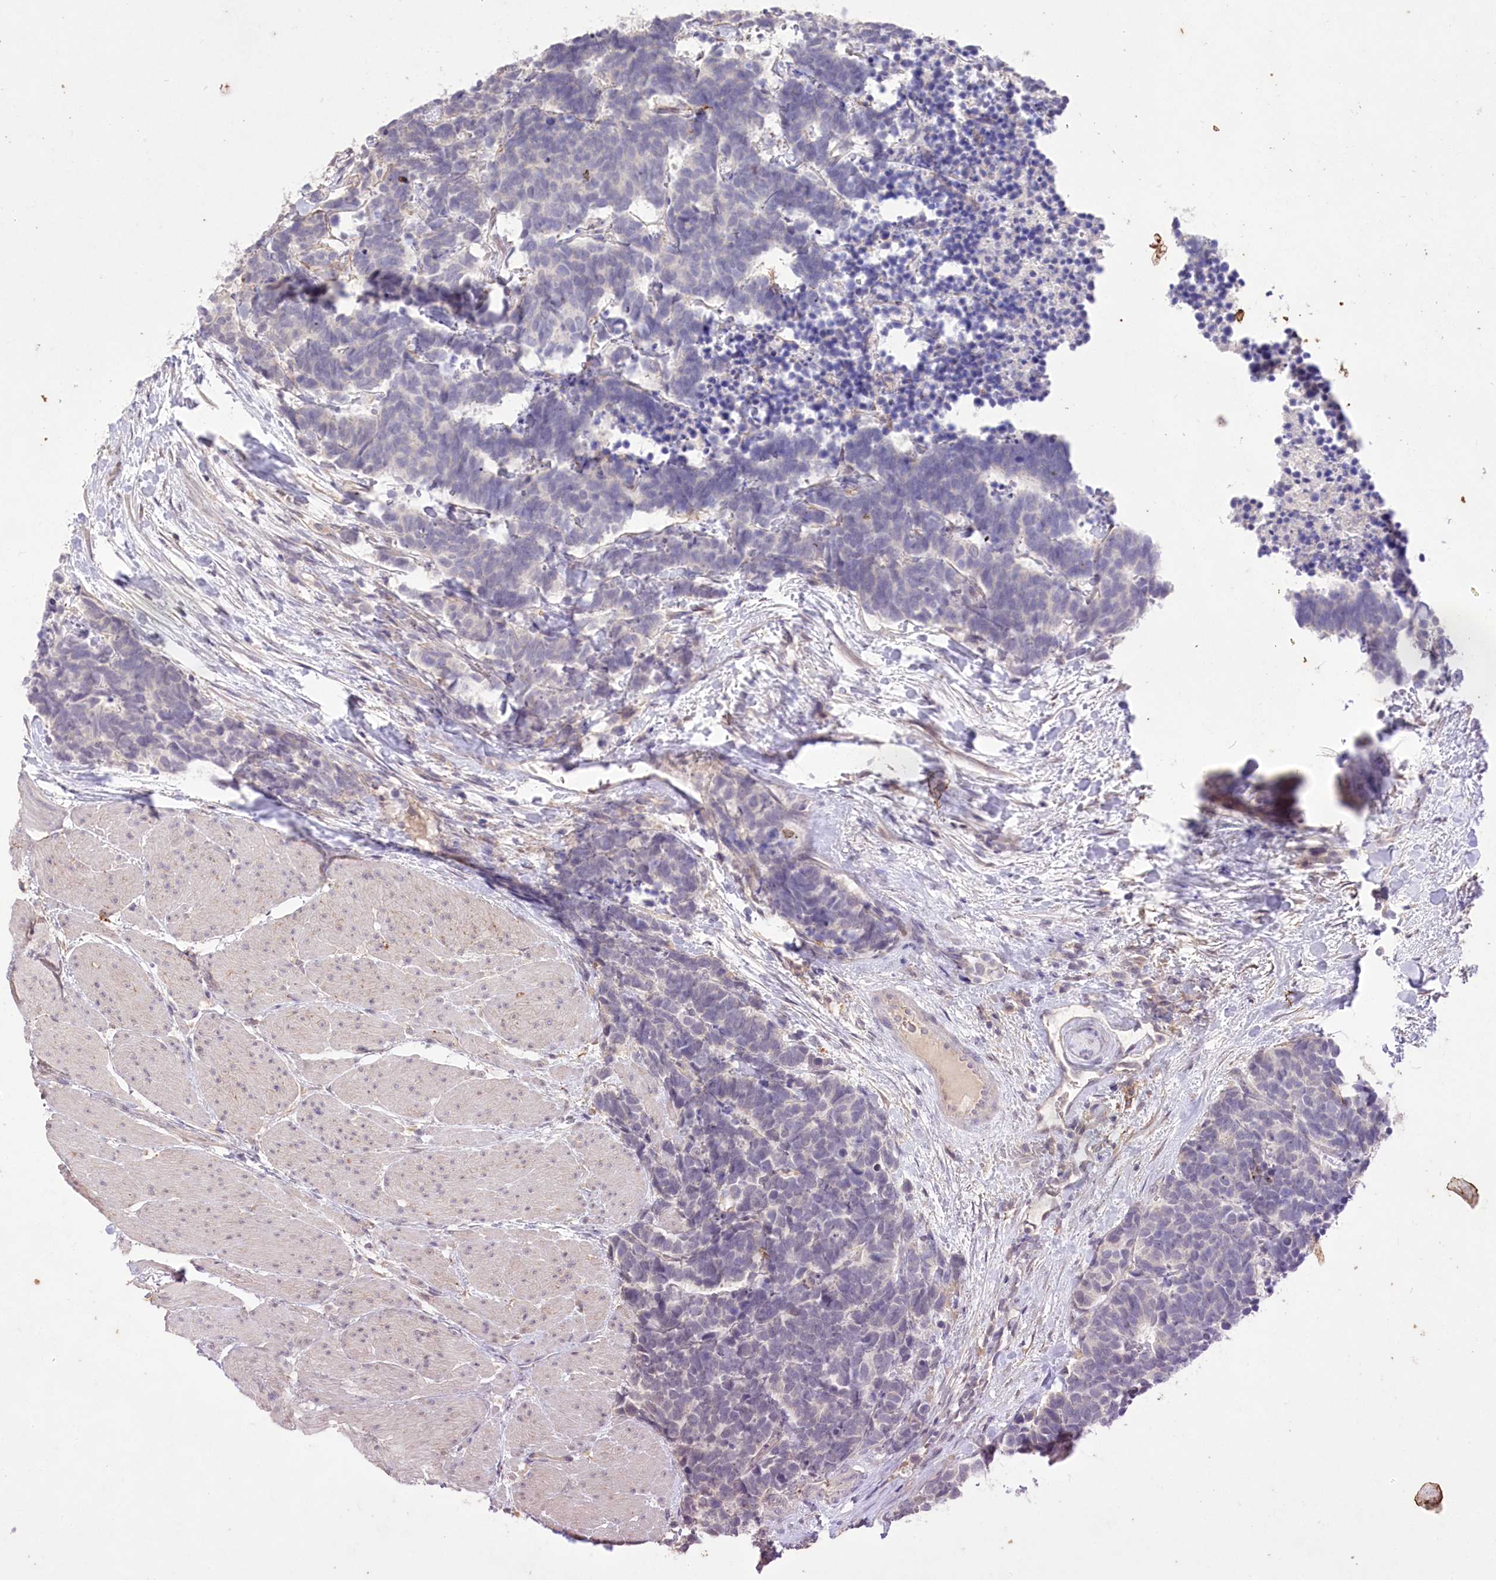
{"staining": {"intensity": "negative", "quantity": "none", "location": "none"}, "tissue": "carcinoid", "cell_type": "Tumor cells", "image_type": "cancer", "snomed": [{"axis": "morphology", "description": "Carcinoma, NOS"}, {"axis": "morphology", "description": "Carcinoid, malignant, NOS"}, {"axis": "topography", "description": "Urinary bladder"}], "caption": "Tumor cells show no significant protein positivity in carcinoma. The staining was performed using DAB (3,3'-diaminobenzidine) to visualize the protein expression in brown, while the nuclei were stained in blue with hematoxylin (Magnification: 20x).", "gene": "ENPP1", "patient": {"sex": "male", "age": 57}}